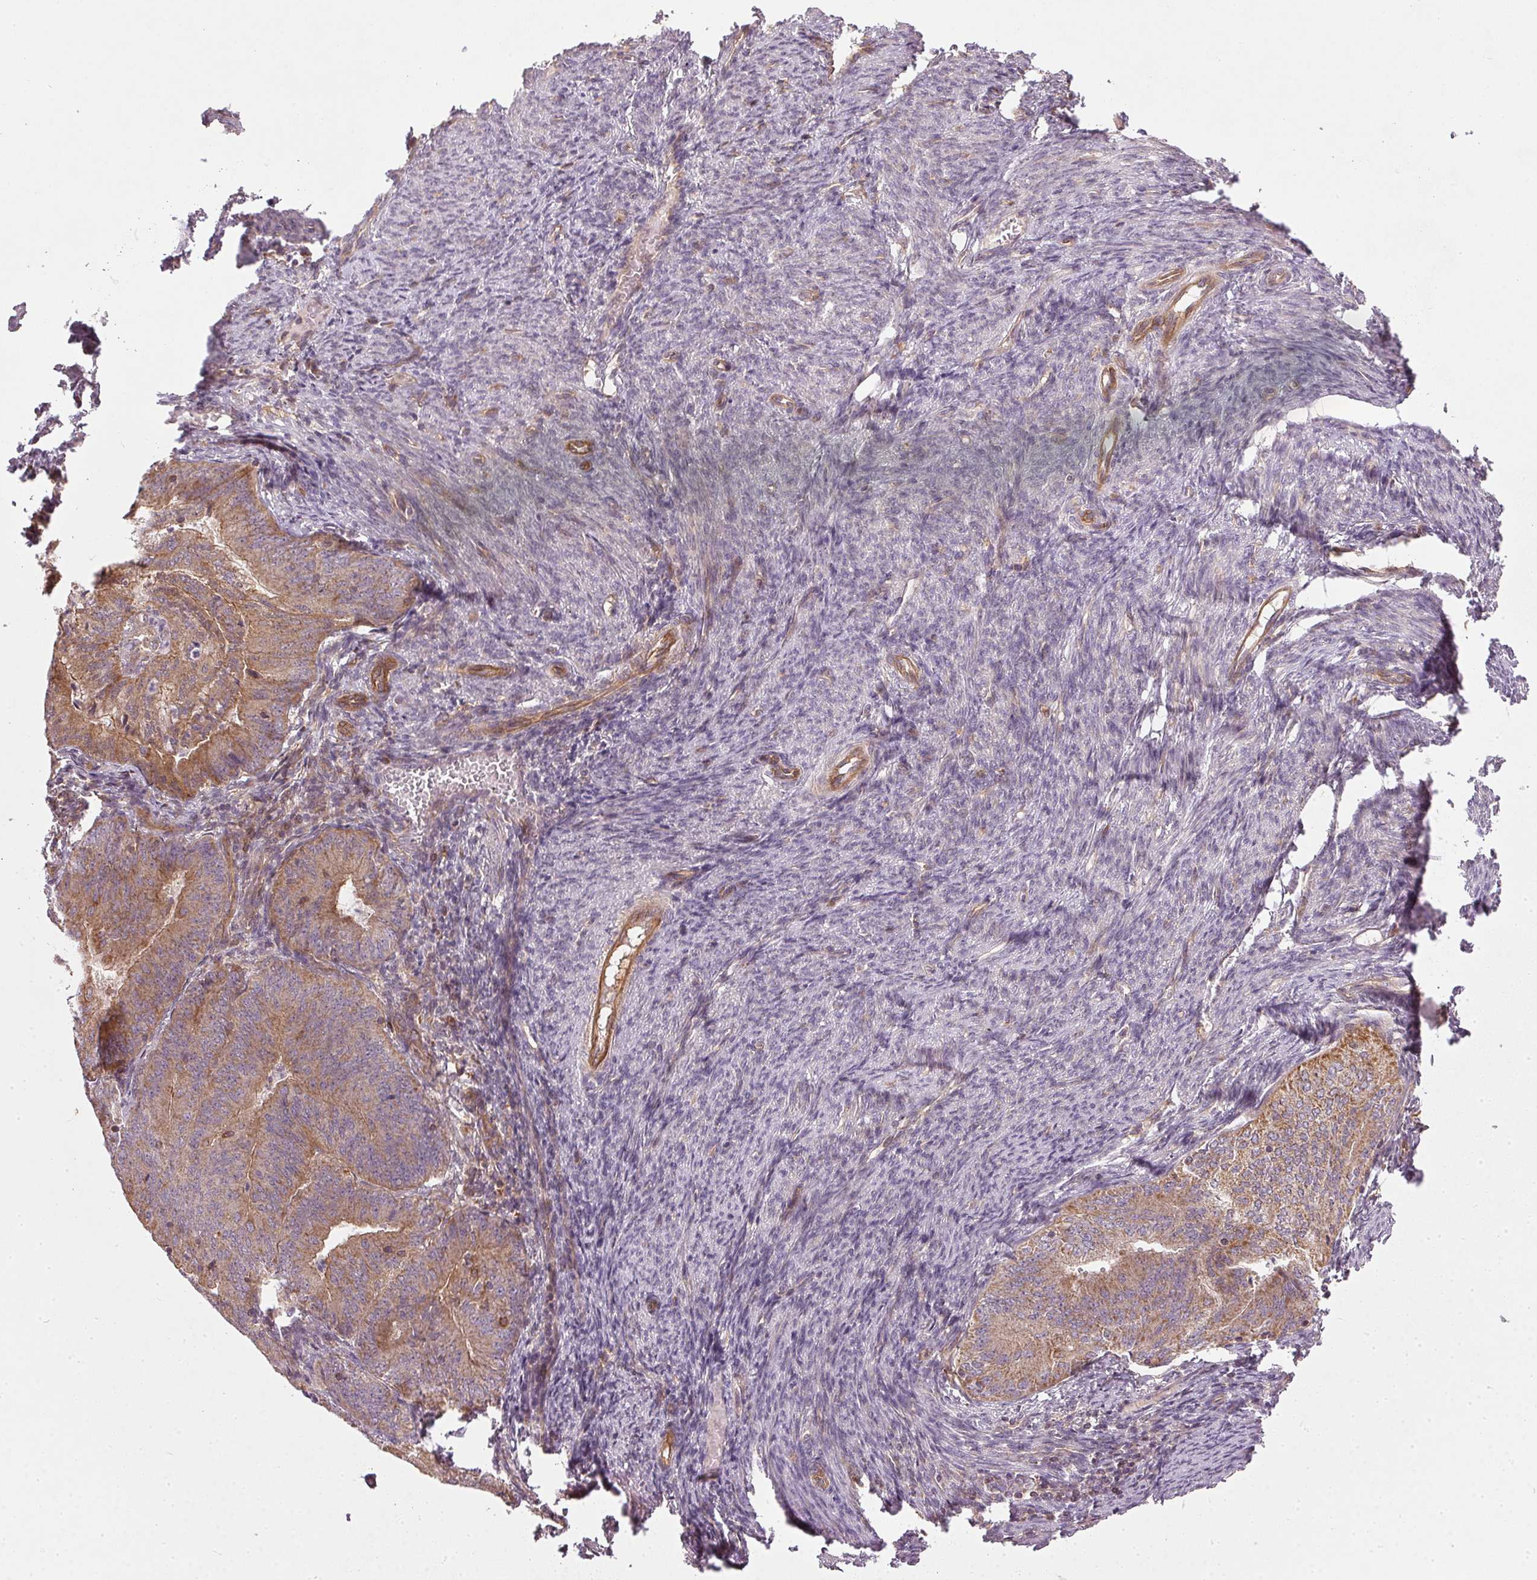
{"staining": {"intensity": "weak", "quantity": ">75%", "location": "cytoplasmic/membranous"}, "tissue": "endometrial cancer", "cell_type": "Tumor cells", "image_type": "cancer", "snomed": [{"axis": "morphology", "description": "Adenocarcinoma, NOS"}, {"axis": "topography", "description": "Endometrium"}], "caption": "The immunohistochemical stain highlights weak cytoplasmic/membranous staining in tumor cells of endometrial adenocarcinoma tissue. (DAB (3,3'-diaminobenzidine) IHC with brightfield microscopy, high magnification).", "gene": "NADK2", "patient": {"sex": "female", "age": 57}}